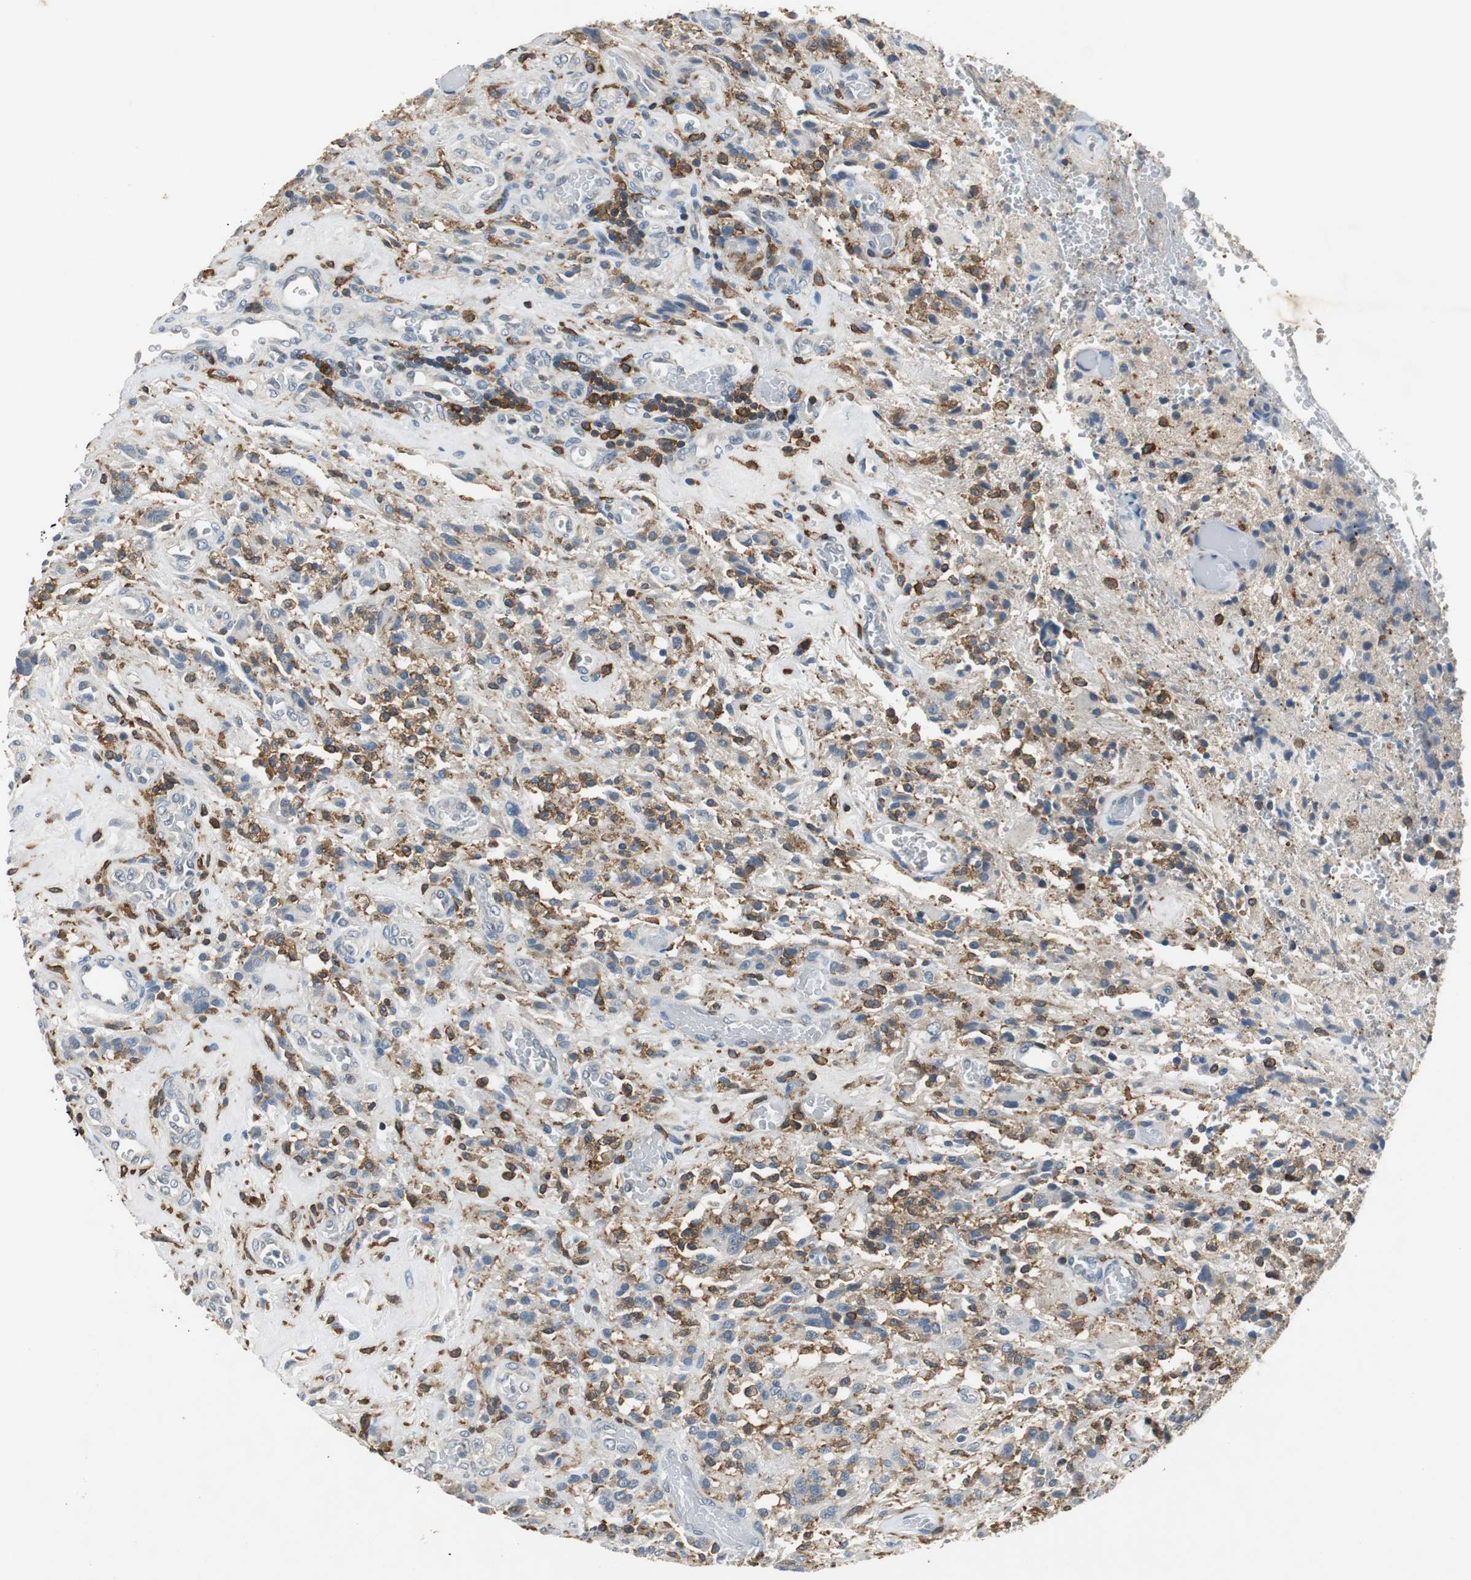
{"staining": {"intensity": "moderate", "quantity": "25%-75%", "location": "cytoplasmic/membranous"}, "tissue": "glioma", "cell_type": "Tumor cells", "image_type": "cancer", "snomed": [{"axis": "morphology", "description": "Normal tissue, NOS"}, {"axis": "morphology", "description": "Glioma, malignant, High grade"}, {"axis": "topography", "description": "Cerebral cortex"}], "caption": "Protein expression by immunohistochemistry (IHC) demonstrates moderate cytoplasmic/membranous staining in about 25%-75% of tumor cells in malignant high-grade glioma.", "gene": "SLC19A2", "patient": {"sex": "male", "age": 56}}